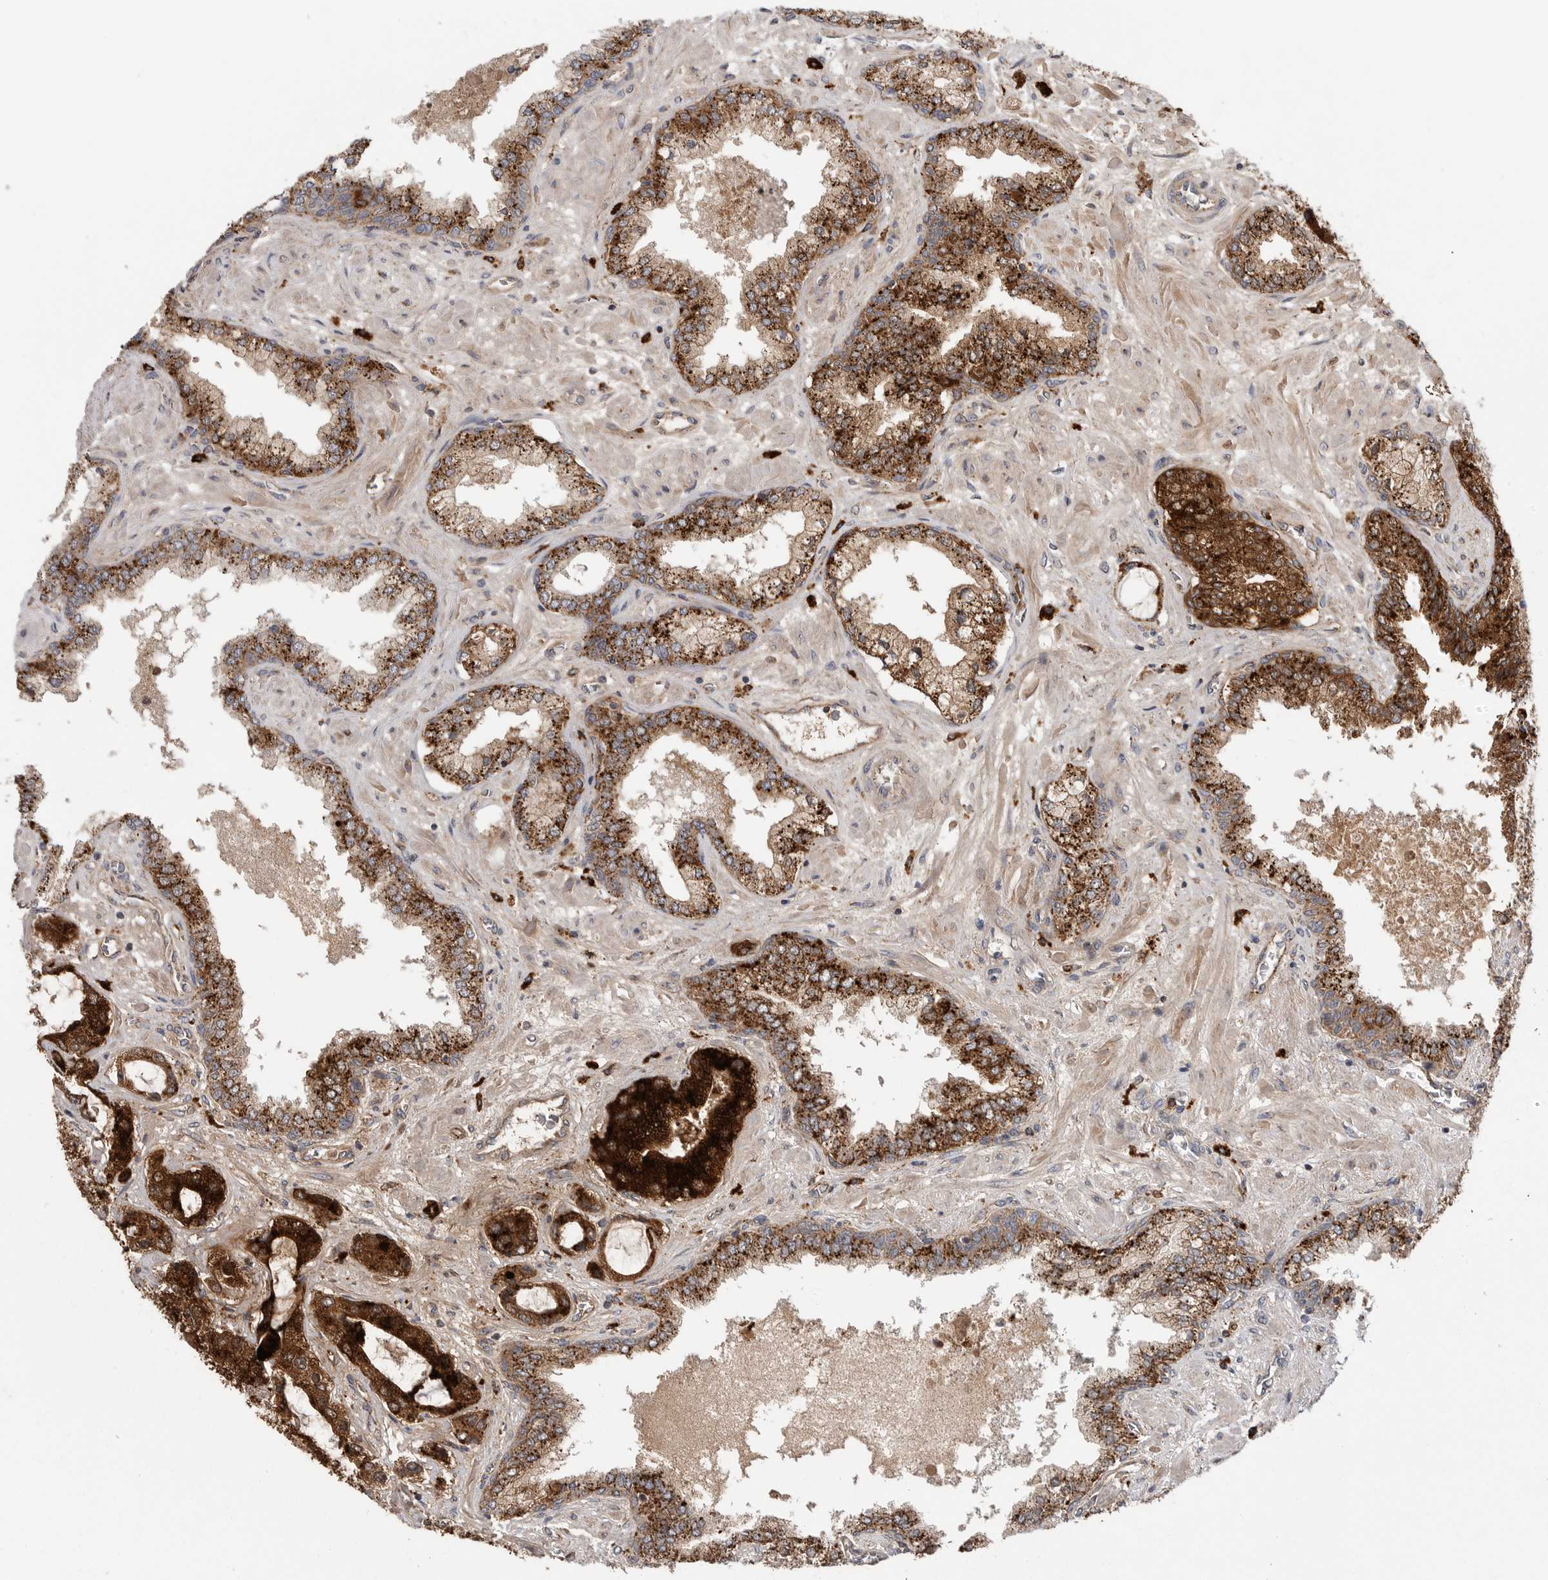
{"staining": {"intensity": "strong", "quantity": ">75%", "location": "cytoplasmic/membranous"}, "tissue": "prostate cancer", "cell_type": "Tumor cells", "image_type": "cancer", "snomed": [{"axis": "morphology", "description": "Normal tissue, NOS"}, {"axis": "morphology", "description": "Adenocarcinoma, High grade"}, {"axis": "topography", "description": "Prostate"}, {"axis": "topography", "description": "Peripheral nerve tissue"}], "caption": "A high-resolution image shows IHC staining of prostate cancer (high-grade adenocarcinoma), which displays strong cytoplasmic/membranous staining in about >75% of tumor cells. The protein of interest is stained brown, and the nuclei are stained in blue (DAB (3,3'-diaminobenzidine) IHC with brightfield microscopy, high magnification).", "gene": "GALNS", "patient": {"sex": "male", "age": 59}}